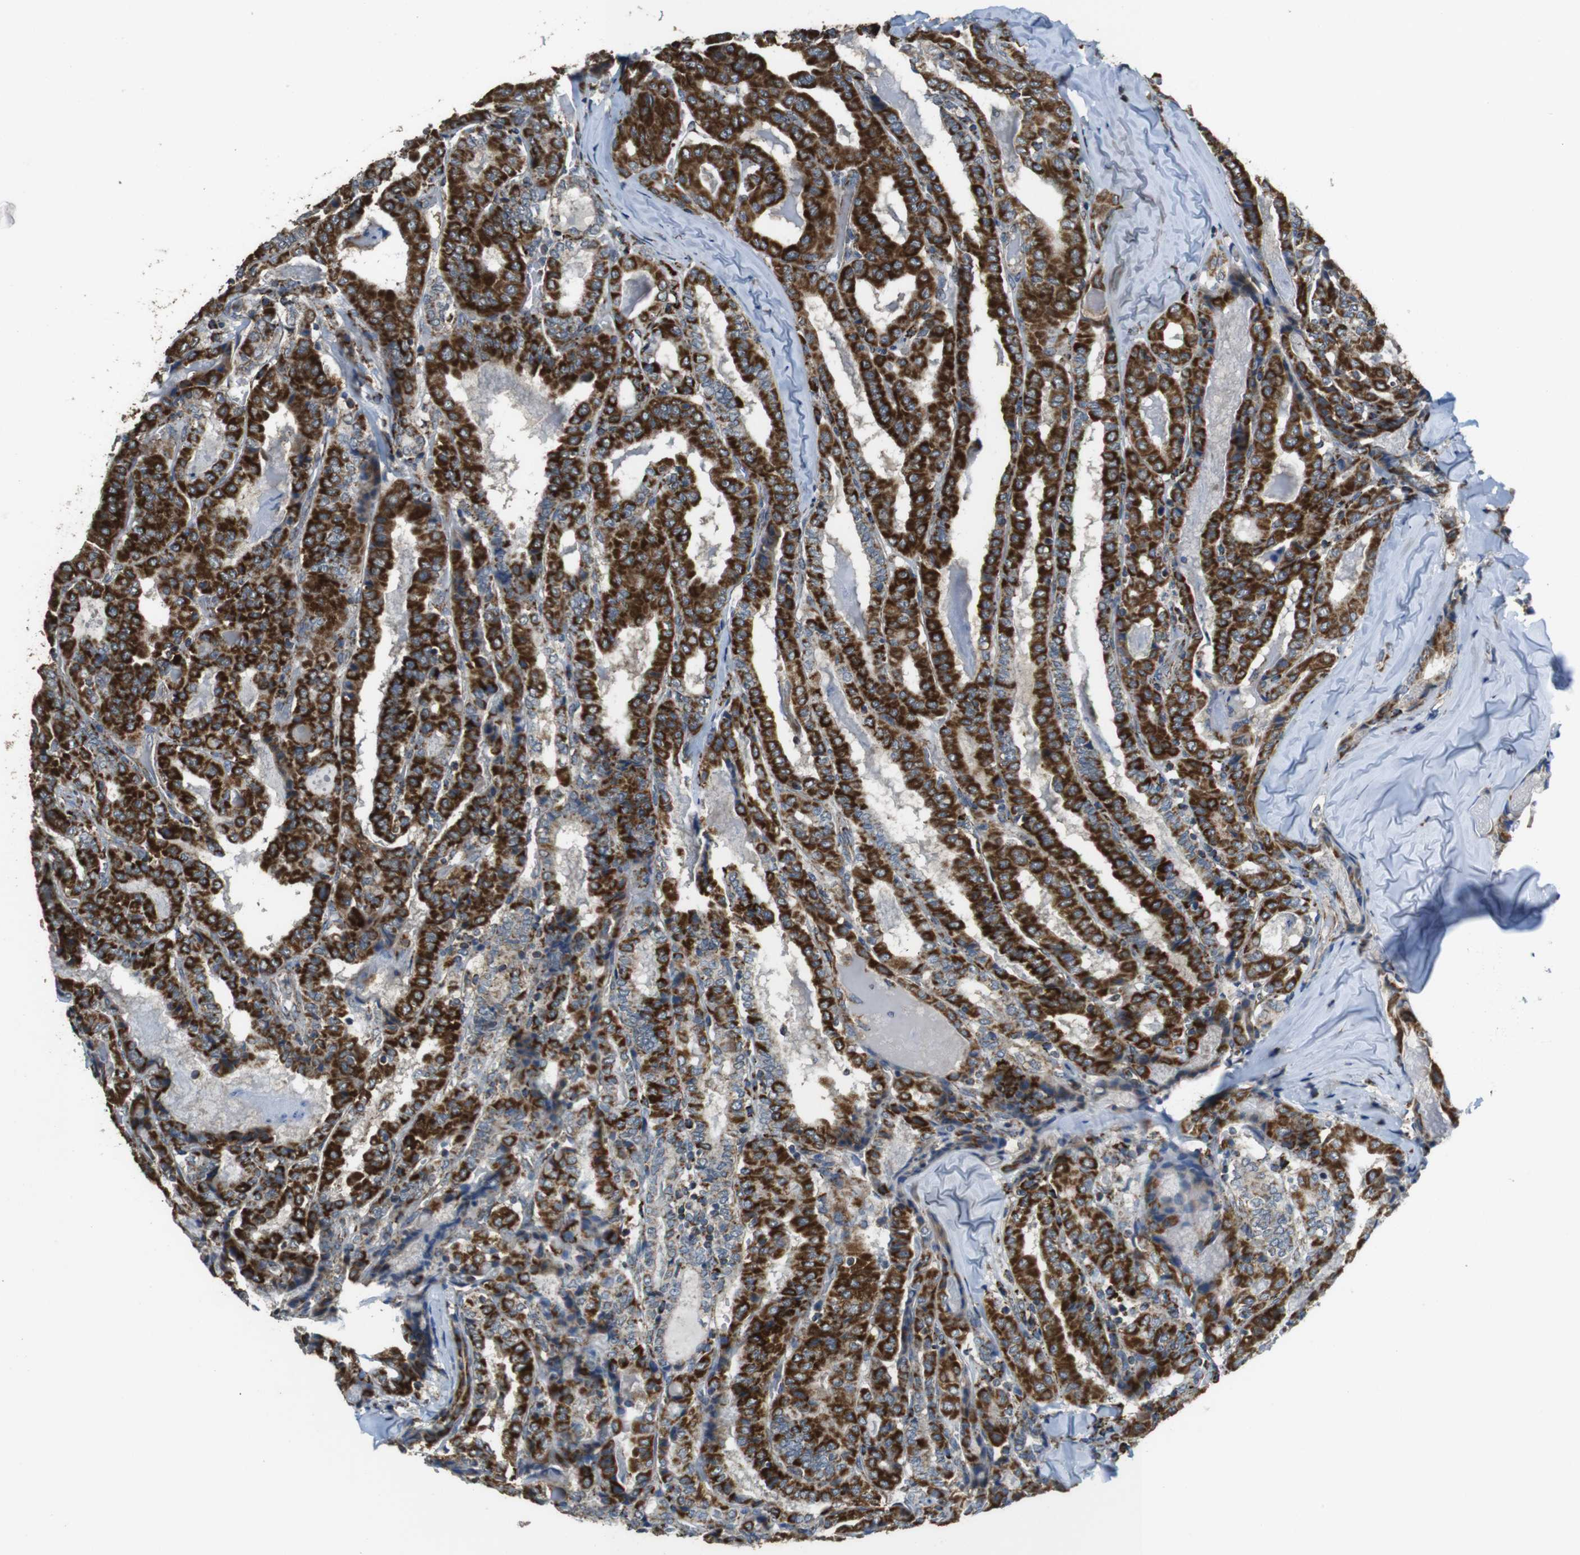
{"staining": {"intensity": "strong", "quantity": ">75%", "location": "cytoplasmic/membranous"}, "tissue": "thyroid cancer", "cell_type": "Tumor cells", "image_type": "cancer", "snomed": [{"axis": "morphology", "description": "Papillary adenocarcinoma, NOS"}, {"axis": "topography", "description": "Thyroid gland"}], "caption": "Protein staining displays strong cytoplasmic/membranous positivity in about >75% of tumor cells in papillary adenocarcinoma (thyroid). (Stains: DAB (3,3'-diaminobenzidine) in brown, nuclei in blue, Microscopy: brightfield microscopy at high magnification).", "gene": "CALHM2", "patient": {"sex": "female", "age": 42}}